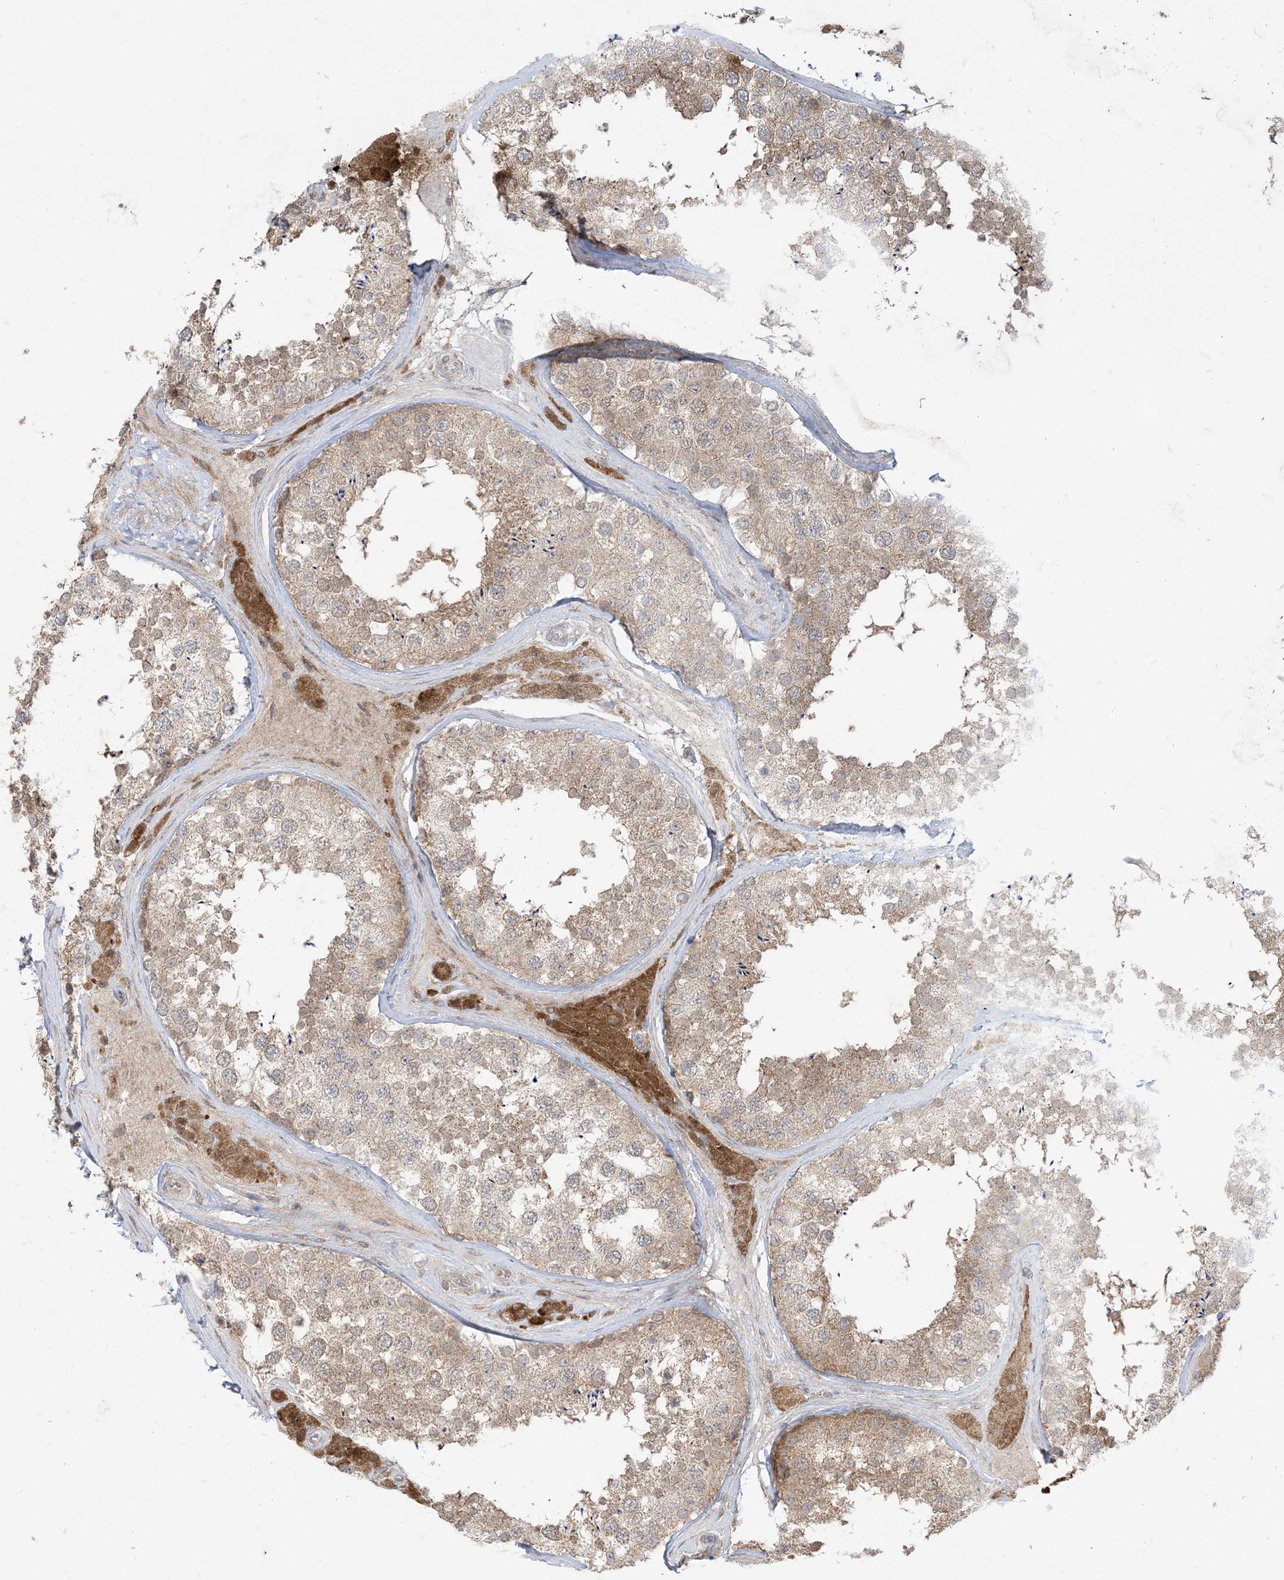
{"staining": {"intensity": "weak", "quantity": ">75%", "location": "cytoplasmic/membranous"}, "tissue": "testis", "cell_type": "Cells in seminiferous ducts", "image_type": "normal", "snomed": [{"axis": "morphology", "description": "Normal tissue, NOS"}, {"axis": "topography", "description": "Testis"}], "caption": "High-power microscopy captured an IHC image of unremarkable testis, revealing weak cytoplasmic/membranous staining in about >75% of cells in seminiferous ducts.", "gene": "ODC1", "patient": {"sex": "male", "age": 46}}